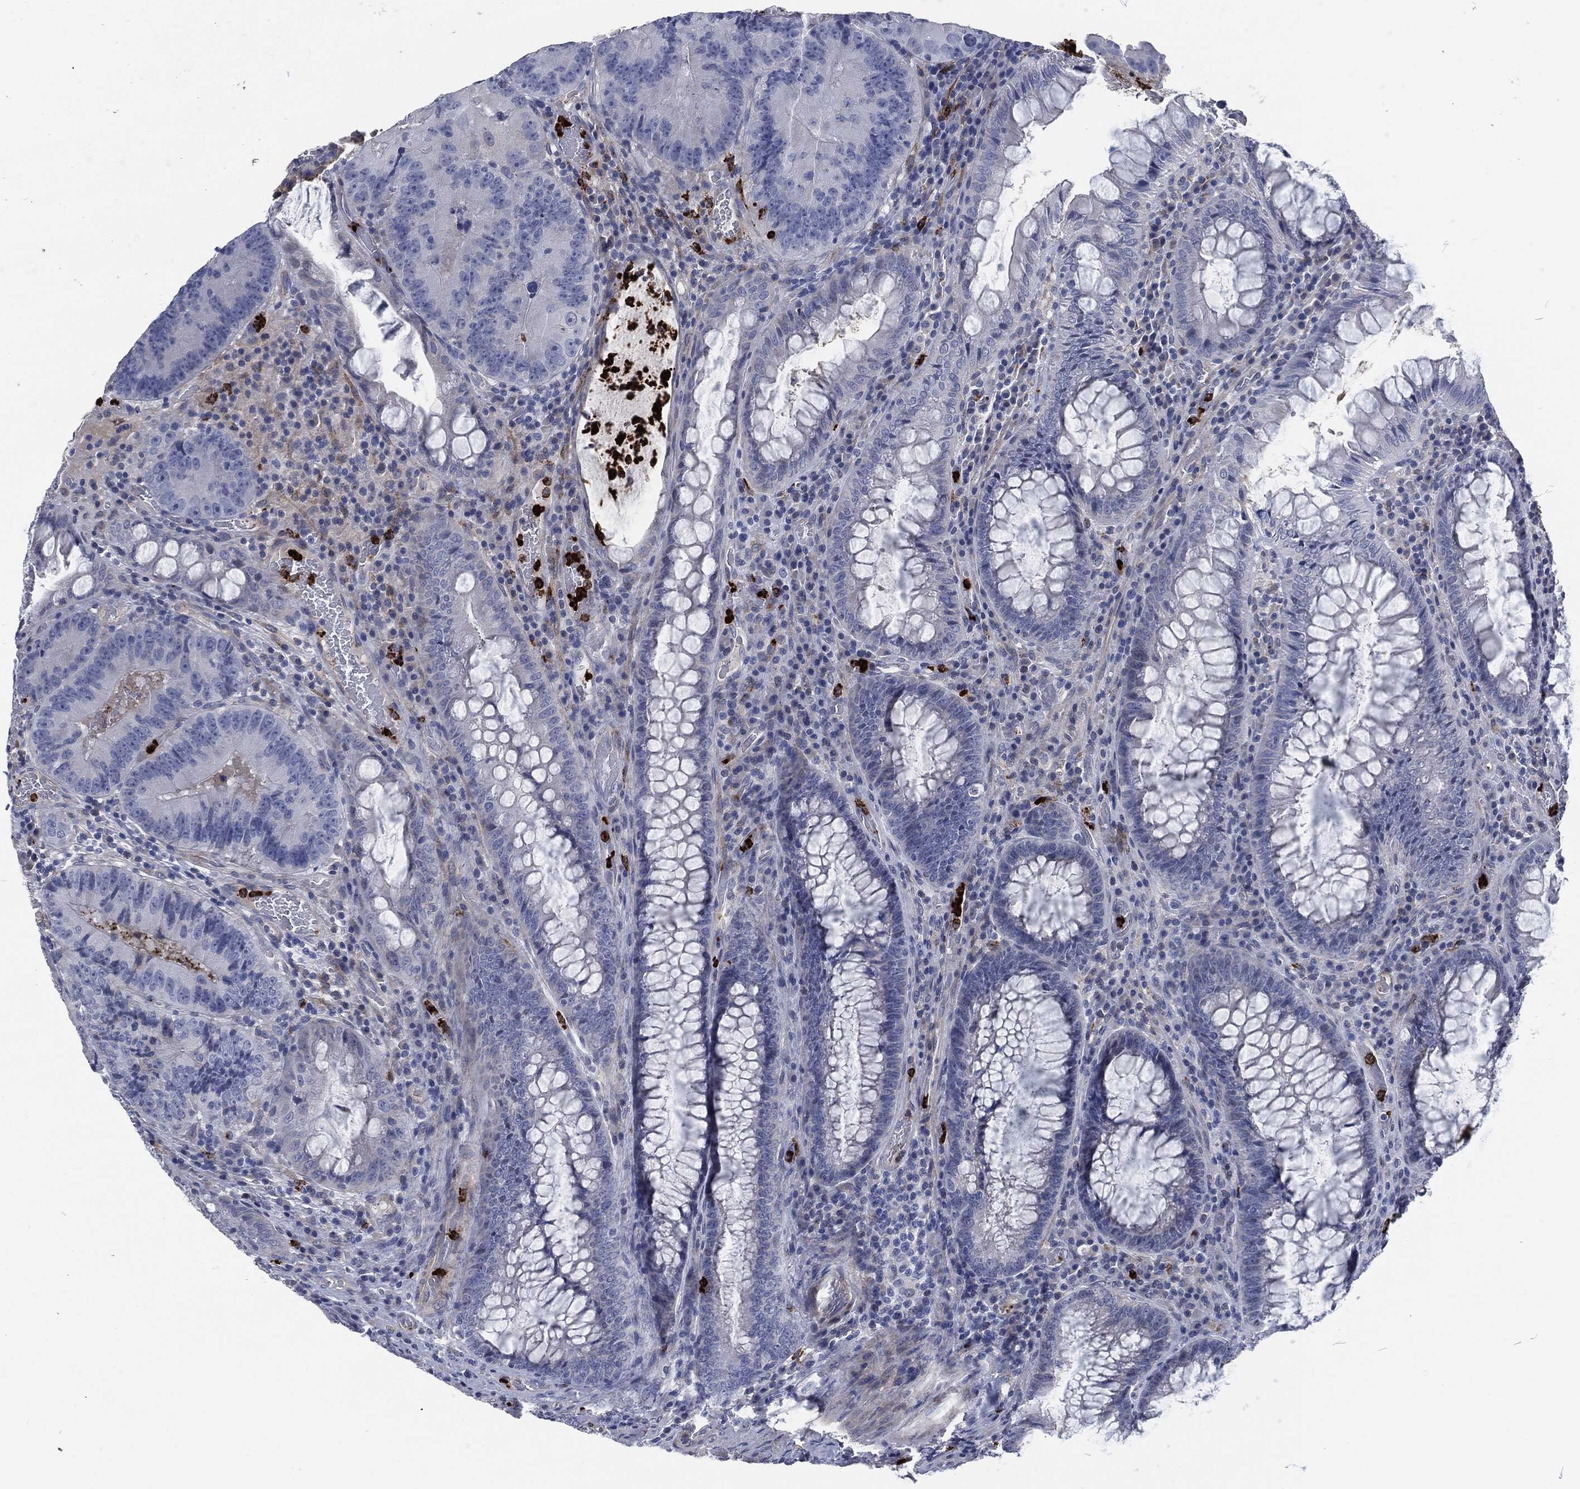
{"staining": {"intensity": "negative", "quantity": "none", "location": "none"}, "tissue": "colorectal cancer", "cell_type": "Tumor cells", "image_type": "cancer", "snomed": [{"axis": "morphology", "description": "Adenocarcinoma, NOS"}, {"axis": "topography", "description": "Colon"}], "caption": "Immunohistochemistry (IHC) photomicrograph of neoplastic tissue: colorectal adenocarcinoma stained with DAB (3,3'-diaminobenzidine) demonstrates no significant protein expression in tumor cells.", "gene": "MPO", "patient": {"sex": "female", "age": 86}}